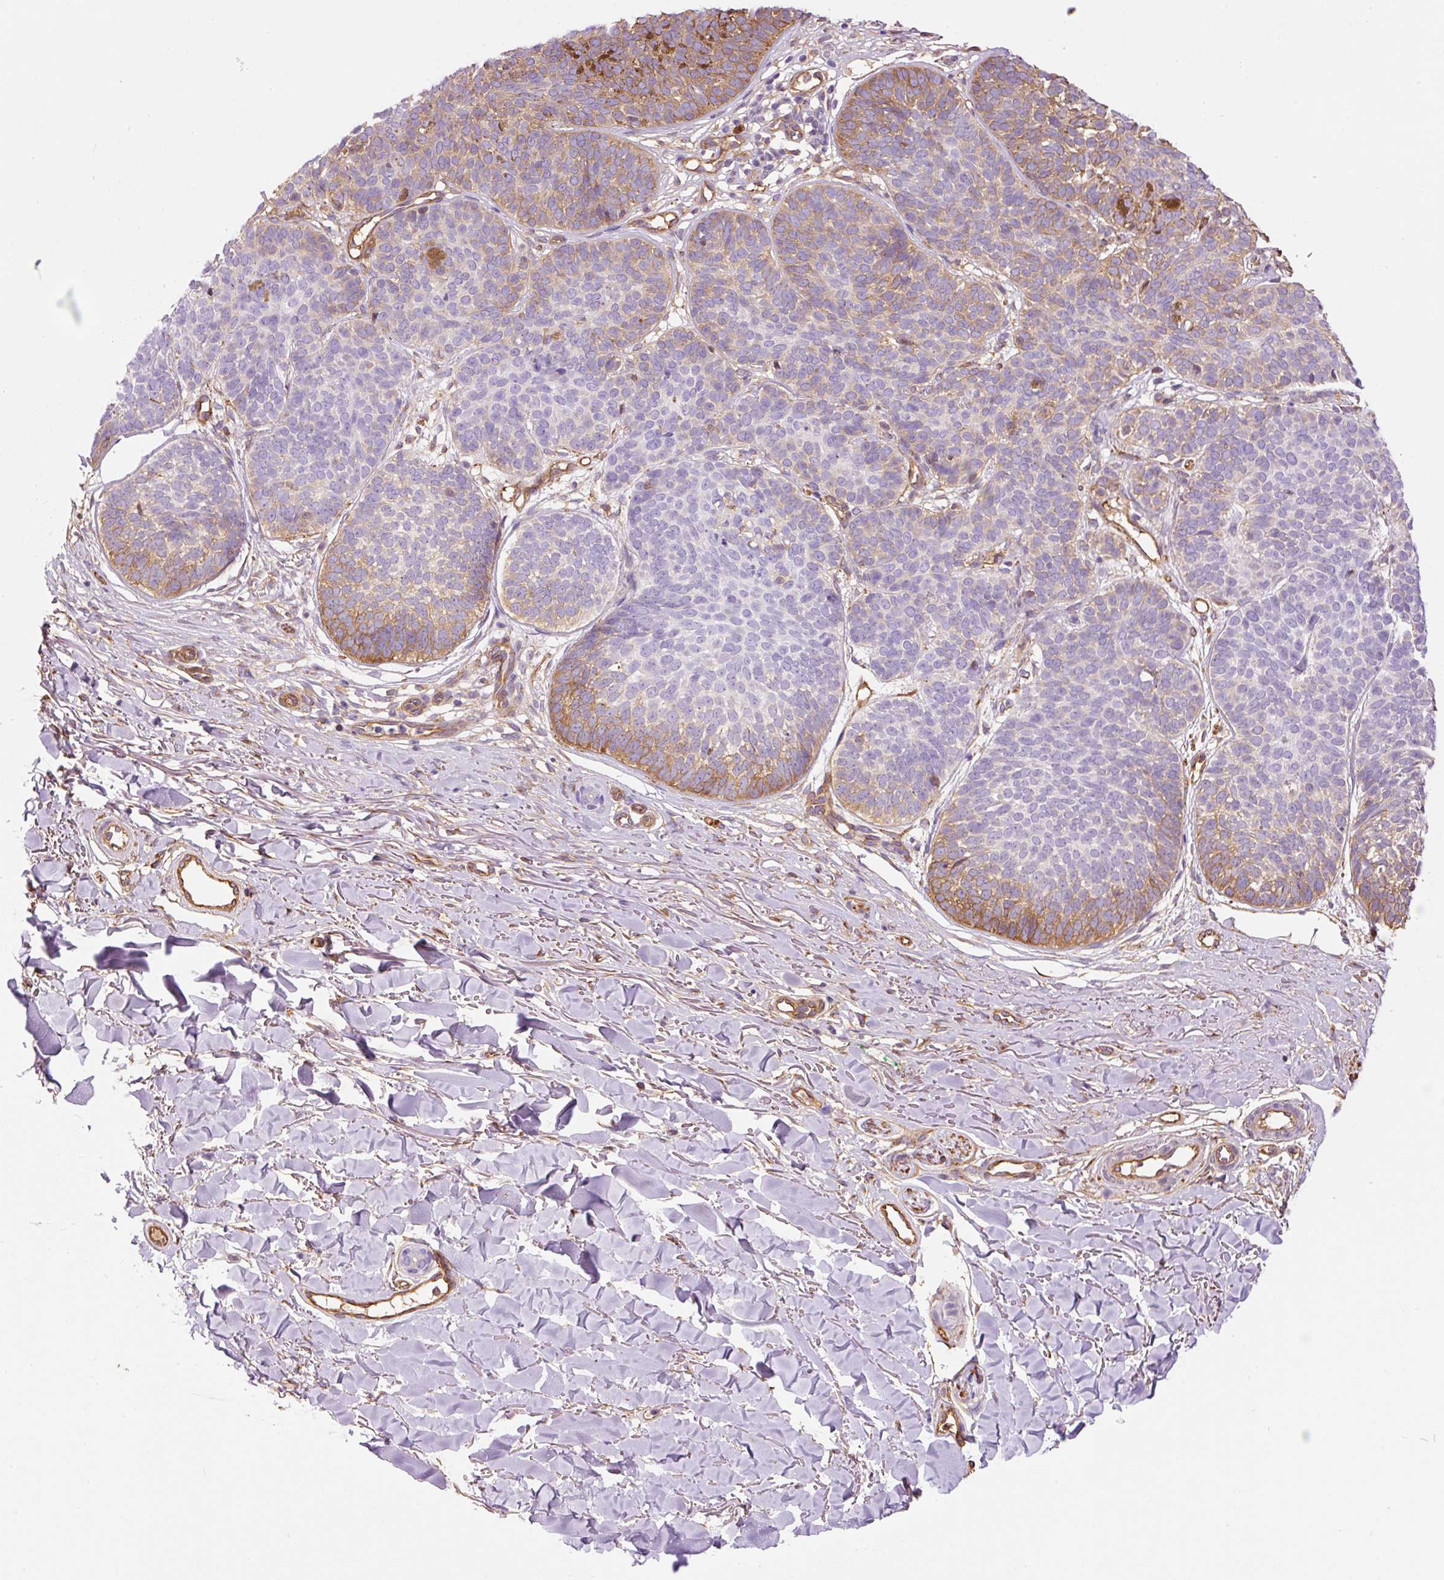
{"staining": {"intensity": "moderate", "quantity": "<25%", "location": "cytoplasmic/membranous"}, "tissue": "skin cancer", "cell_type": "Tumor cells", "image_type": "cancer", "snomed": [{"axis": "morphology", "description": "Basal cell carcinoma"}, {"axis": "topography", "description": "Skin"}, {"axis": "topography", "description": "Skin of neck"}, {"axis": "topography", "description": "Skin of shoulder"}, {"axis": "topography", "description": "Skin of back"}], "caption": "IHC of basal cell carcinoma (skin) demonstrates low levels of moderate cytoplasmic/membranous expression in about <25% of tumor cells.", "gene": "IL10RB", "patient": {"sex": "male", "age": 80}}